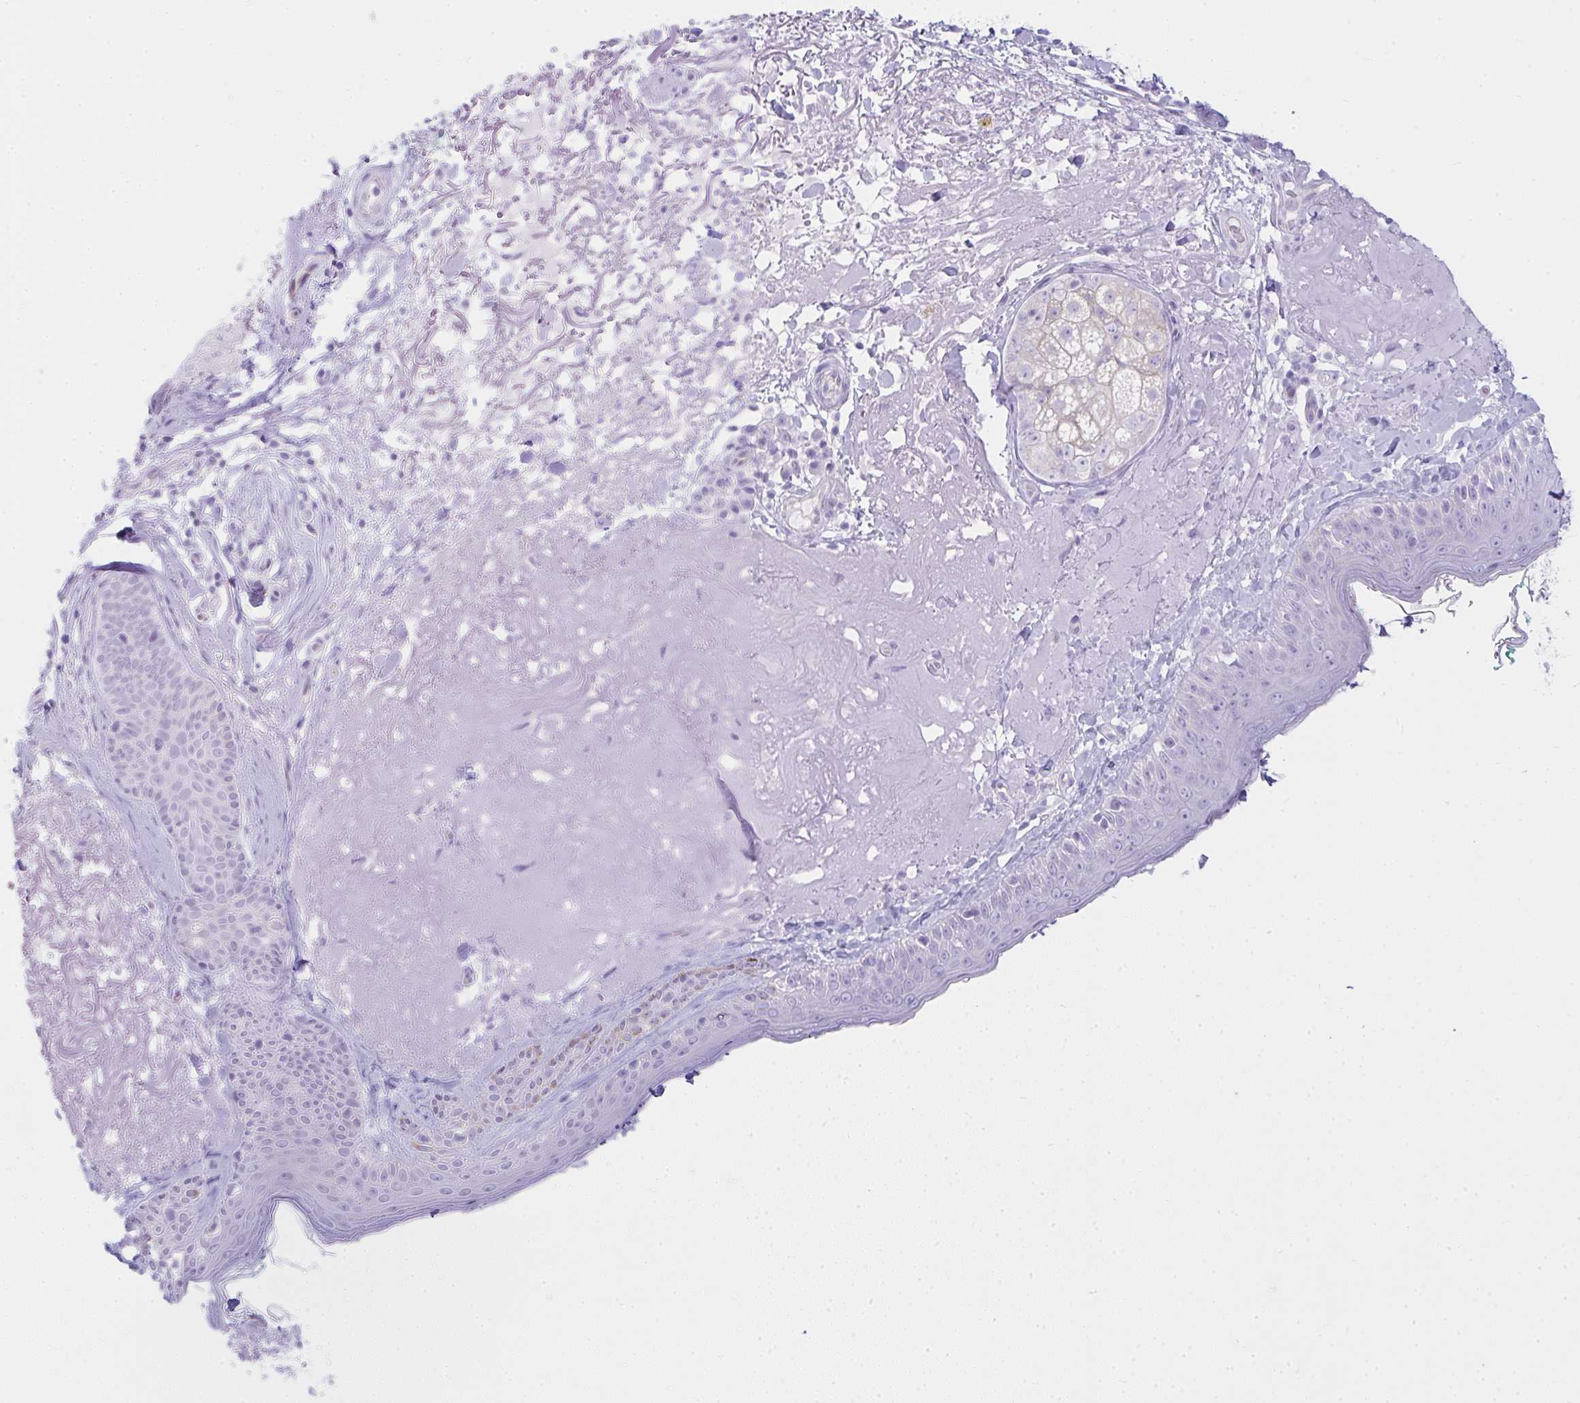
{"staining": {"intensity": "negative", "quantity": "none", "location": "none"}, "tissue": "skin", "cell_type": "Fibroblasts", "image_type": "normal", "snomed": [{"axis": "morphology", "description": "Normal tissue, NOS"}, {"axis": "topography", "description": "Skin"}], "caption": "Fibroblasts are negative for brown protein staining in normal skin. (Brightfield microscopy of DAB immunohistochemistry at high magnification).", "gene": "RASL10A", "patient": {"sex": "male", "age": 73}}